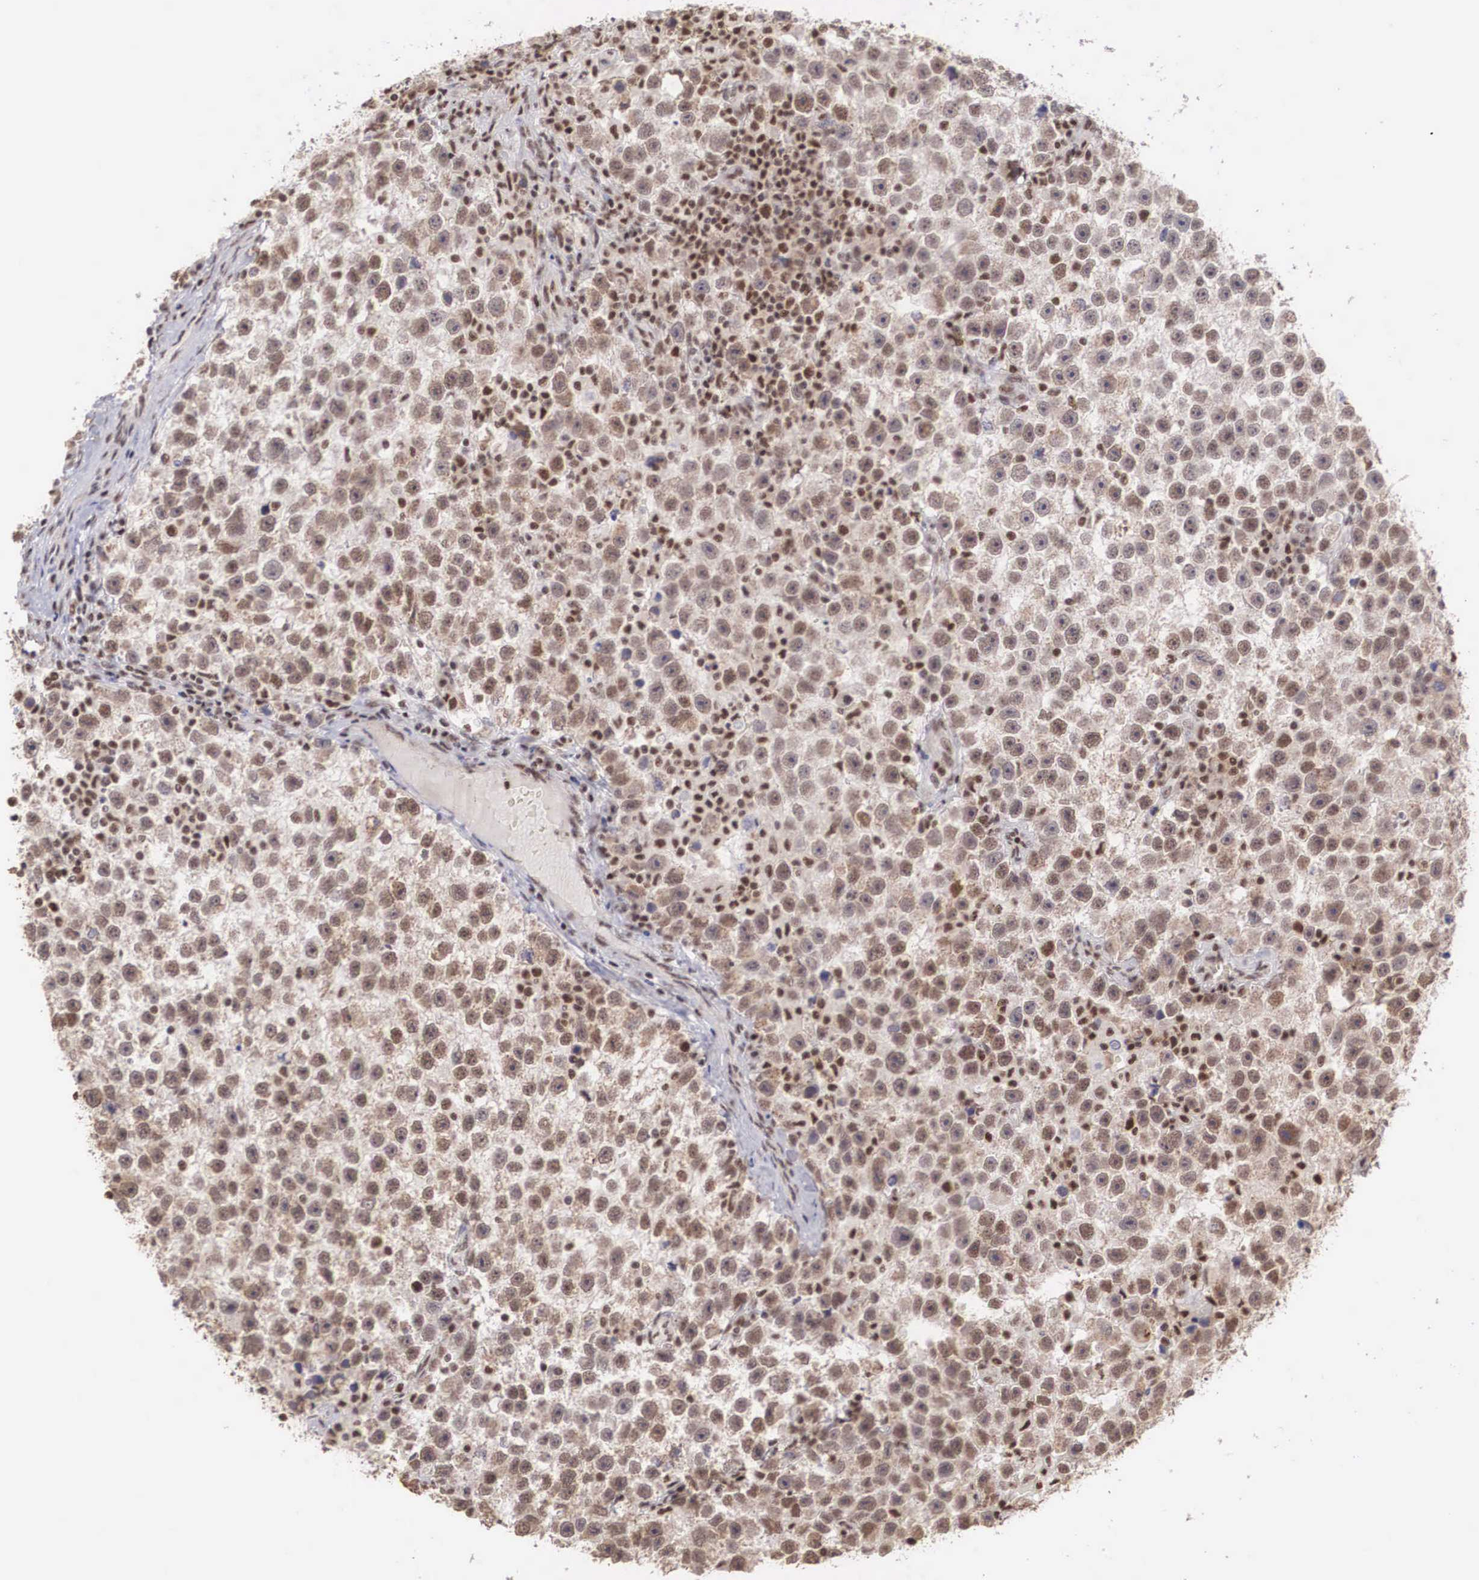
{"staining": {"intensity": "moderate", "quantity": "25%-75%", "location": "nuclear"}, "tissue": "testis cancer", "cell_type": "Tumor cells", "image_type": "cancer", "snomed": [{"axis": "morphology", "description": "Seminoma, NOS"}, {"axis": "topography", "description": "Testis"}], "caption": "Brown immunohistochemical staining in human testis cancer (seminoma) reveals moderate nuclear expression in about 25%-75% of tumor cells.", "gene": "HTATSF1", "patient": {"sex": "male", "age": 33}}